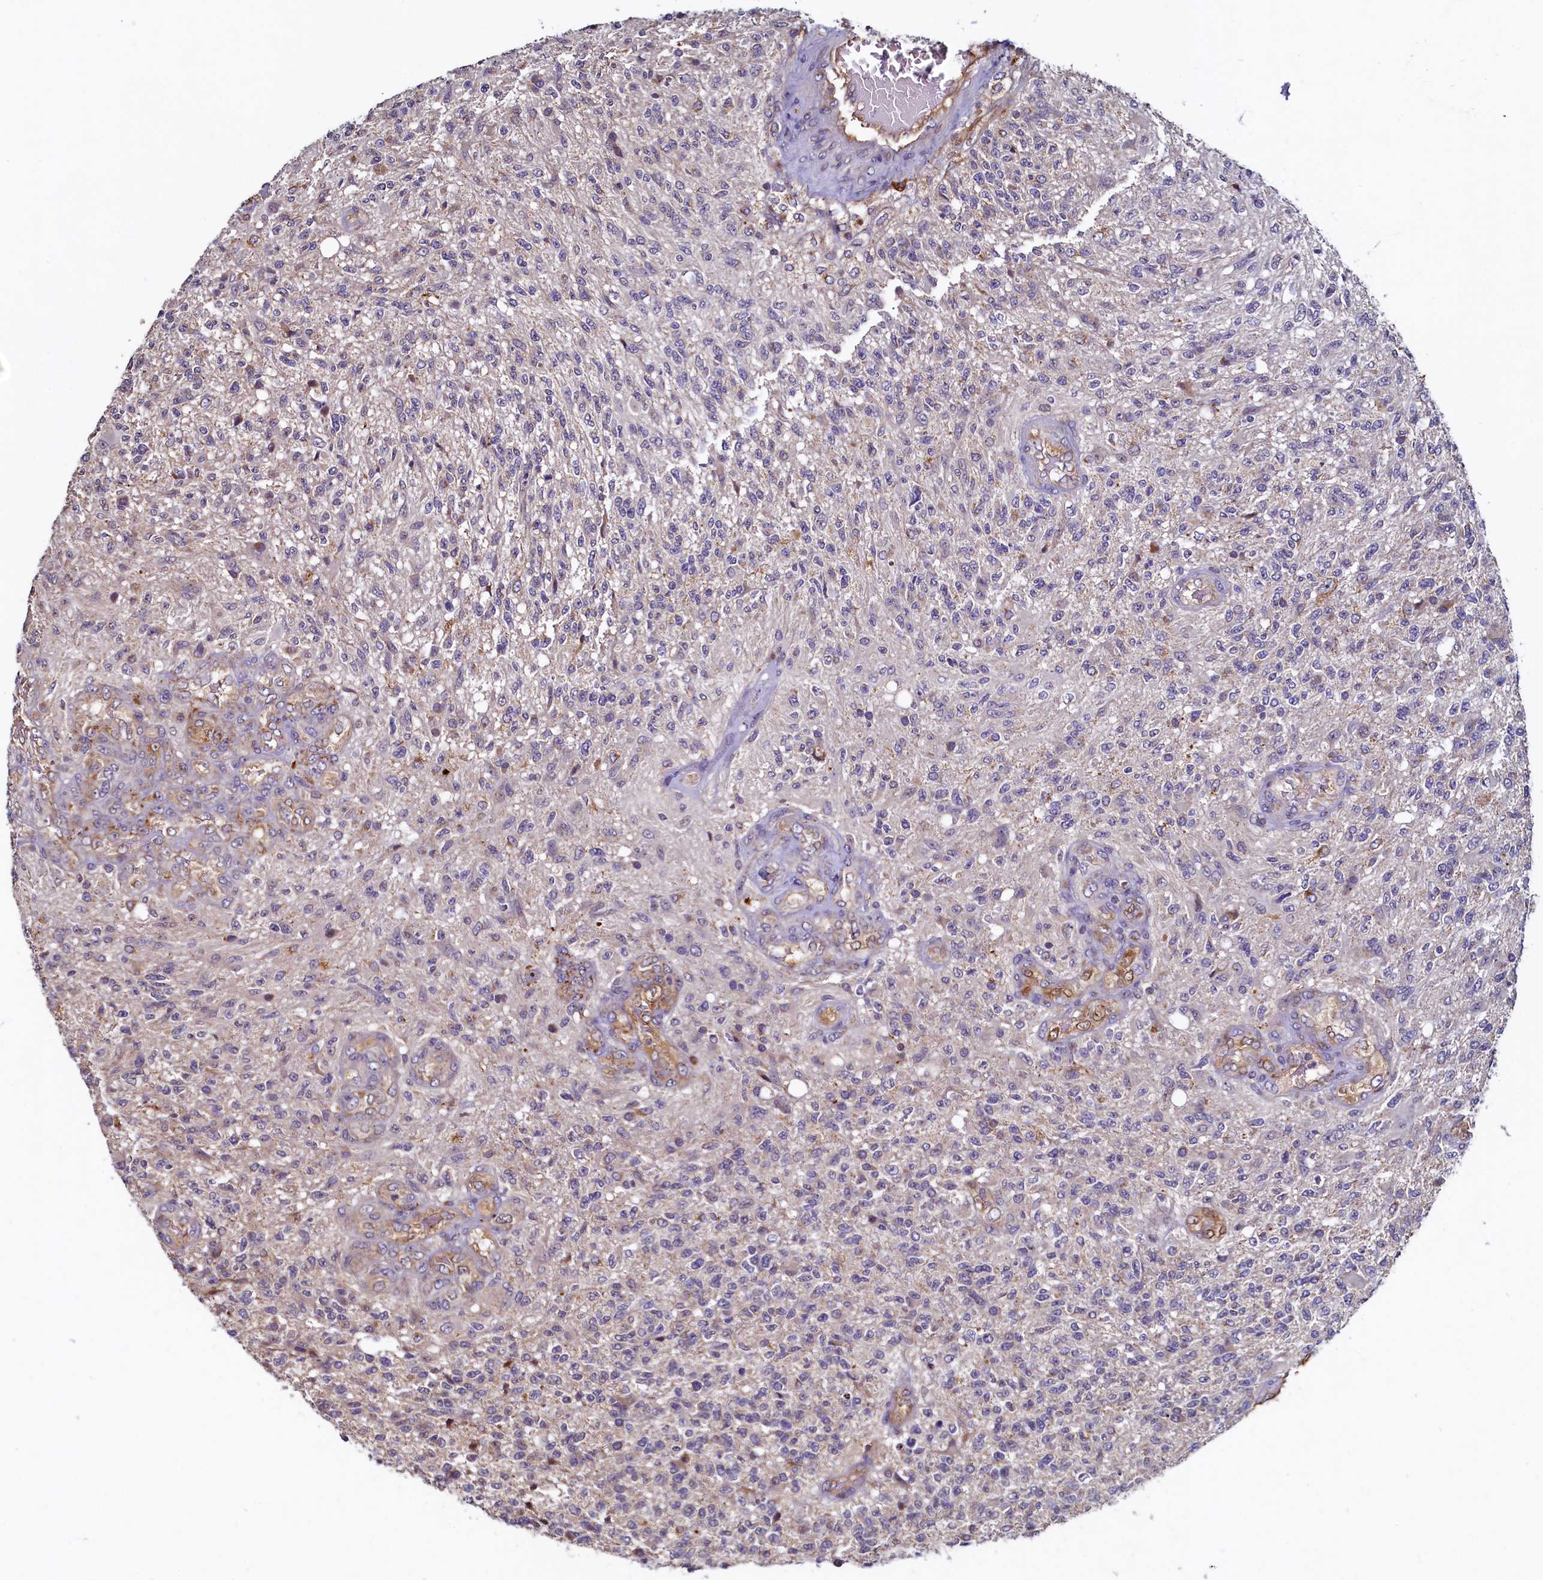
{"staining": {"intensity": "negative", "quantity": "none", "location": "none"}, "tissue": "glioma", "cell_type": "Tumor cells", "image_type": "cancer", "snomed": [{"axis": "morphology", "description": "Glioma, malignant, High grade"}, {"axis": "topography", "description": "Brain"}], "caption": "Immunohistochemistry (IHC) image of human malignant glioma (high-grade) stained for a protein (brown), which displays no expression in tumor cells.", "gene": "NCKAP5L", "patient": {"sex": "male", "age": 56}}